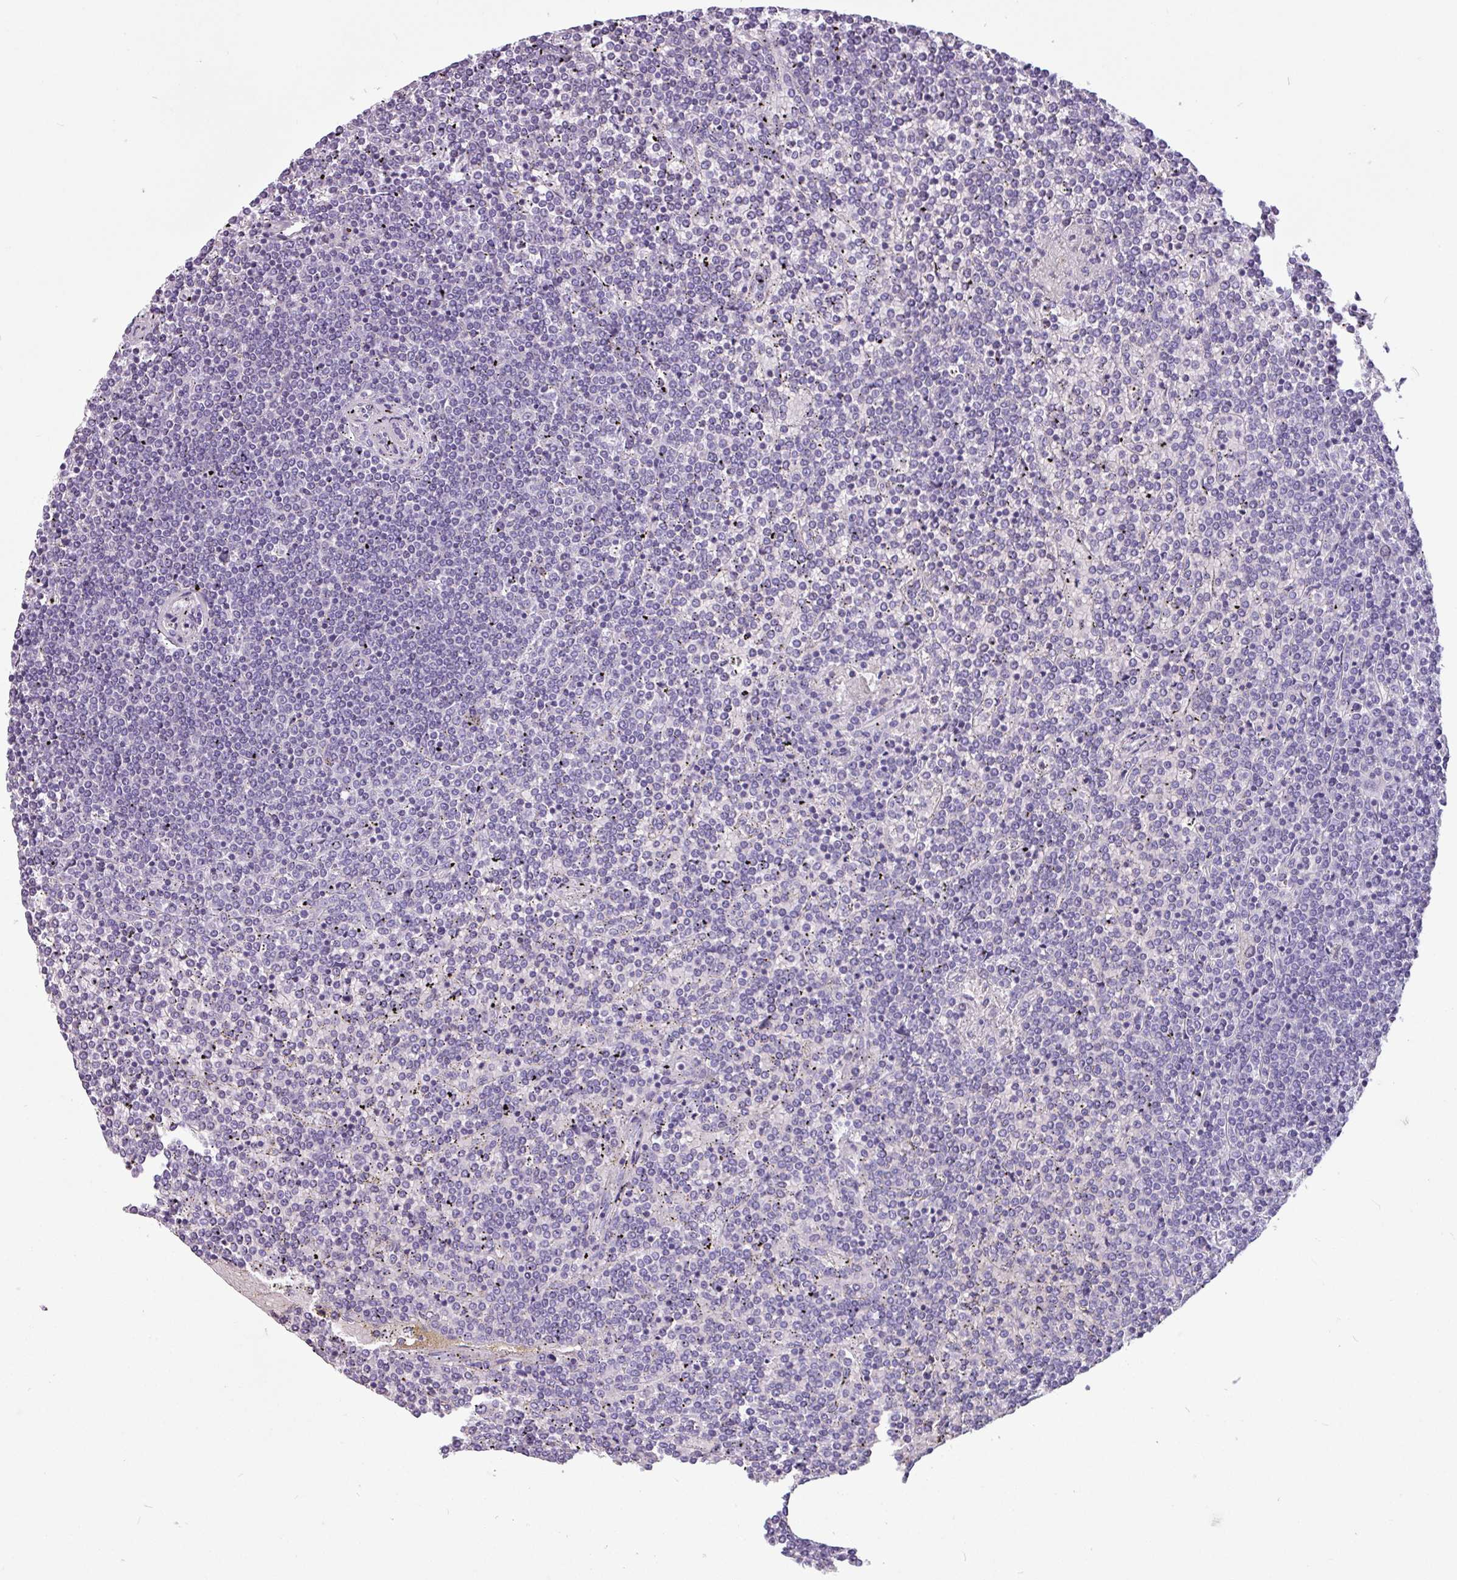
{"staining": {"intensity": "negative", "quantity": "none", "location": "none"}, "tissue": "lymphoma", "cell_type": "Tumor cells", "image_type": "cancer", "snomed": [{"axis": "morphology", "description": "Malignant lymphoma, non-Hodgkin's type, Low grade"}, {"axis": "topography", "description": "Spleen"}], "caption": "There is no significant staining in tumor cells of malignant lymphoma, non-Hodgkin's type (low-grade). (Brightfield microscopy of DAB (3,3'-diaminobenzidine) IHC at high magnification).", "gene": "CAMK1", "patient": {"sex": "female", "age": 19}}